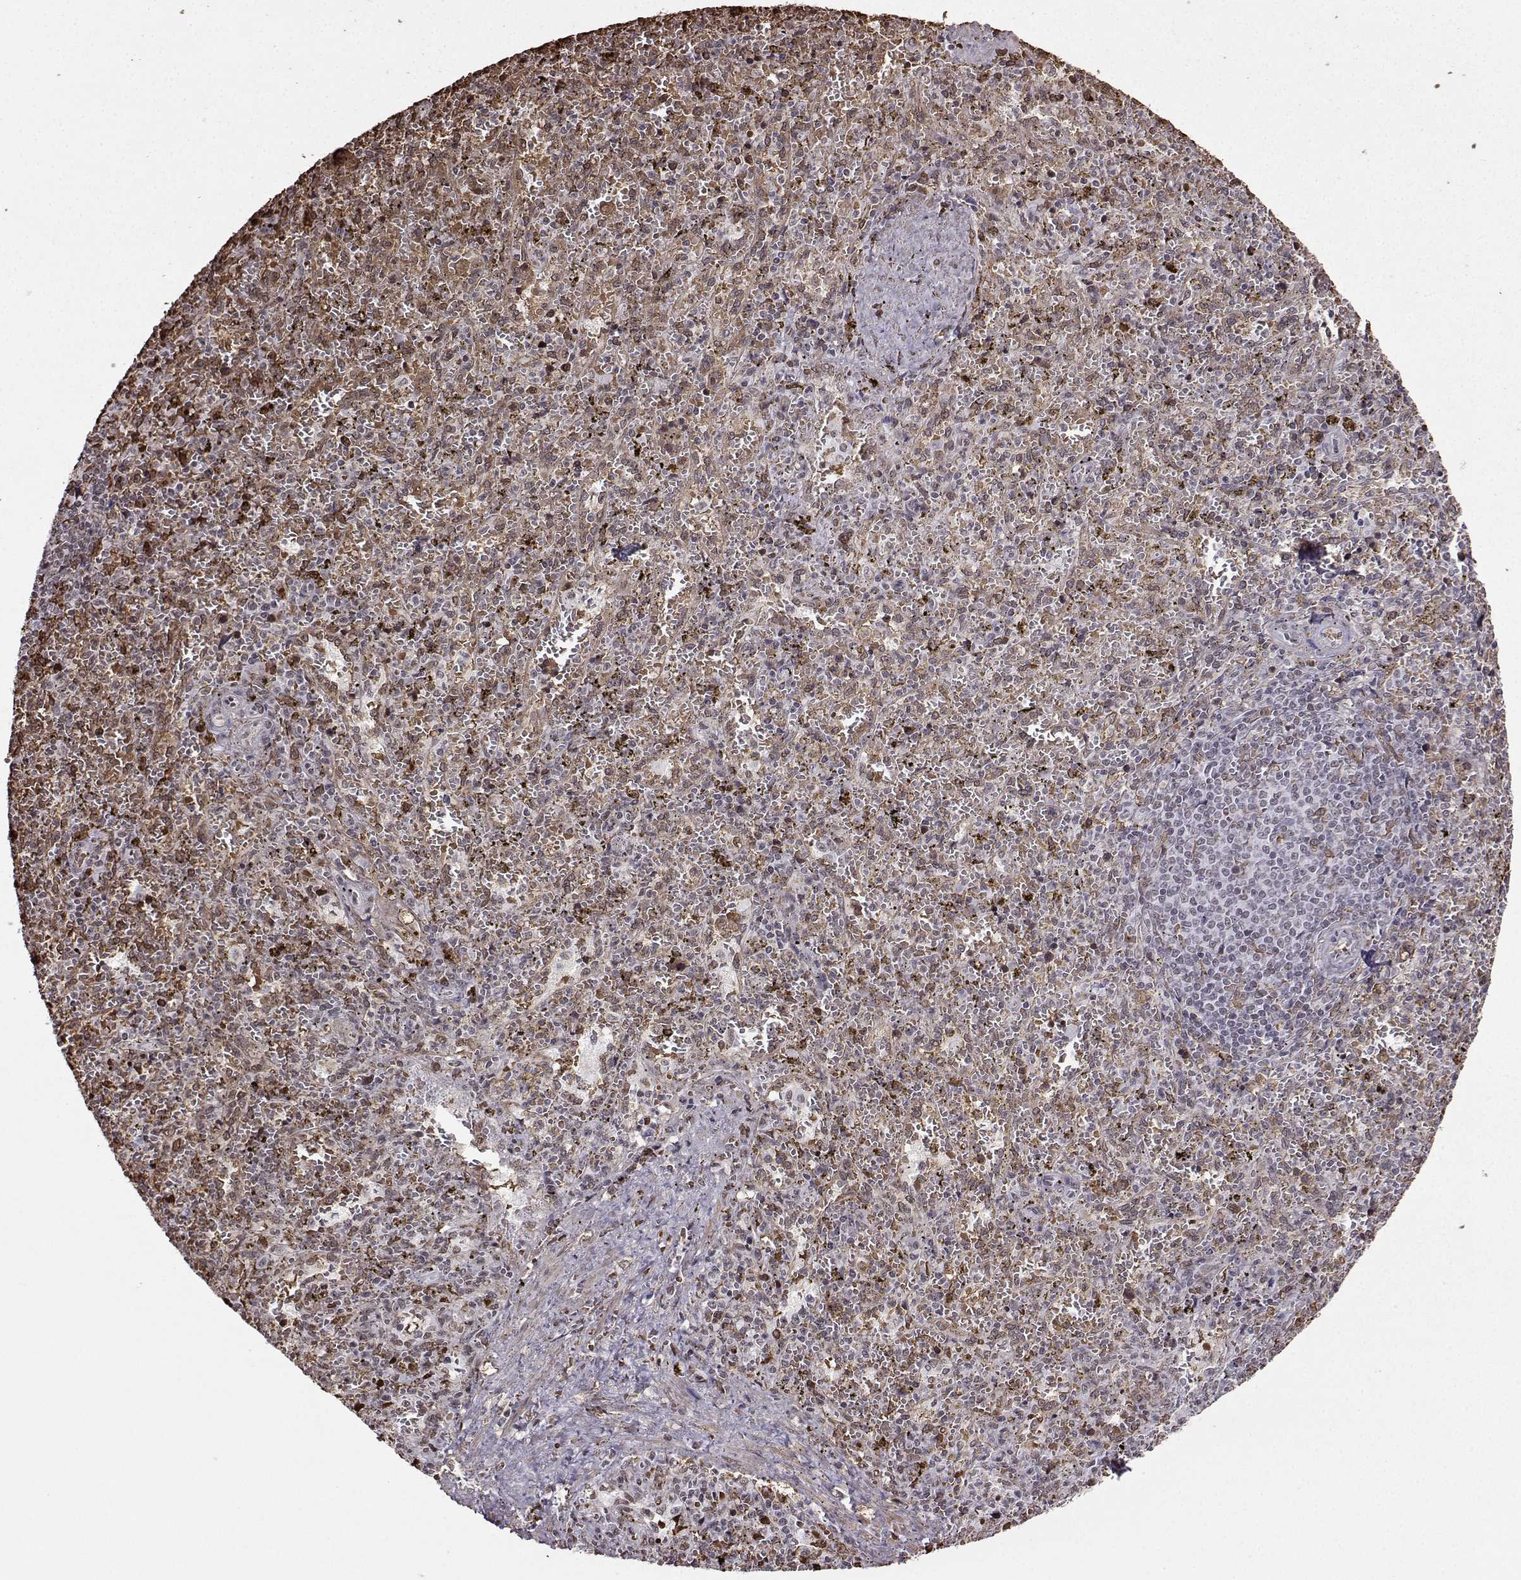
{"staining": {"intensity": "negative", "quantity": "none", "location": "none"}, "tissue": "spleen", "cell_type": "Cells in red pulp", "image_type": "normal", "snomed": [{"axis": "morphology", "description": "Normal tissue, NOS"}, {"axis": "topography", "description": "Spleen"}], "caption": "Unremarkable spleen was stained to show a protein in brown. There is no significant staining in cells in red pulp. The staining was performed using DAB to visualize the protein expression in brown, while the nuclei were stained in blue with hematoxylin (Magnification: 20x).", "gene": "CCNK", "patient": {"sex": "female", "age": 50}}